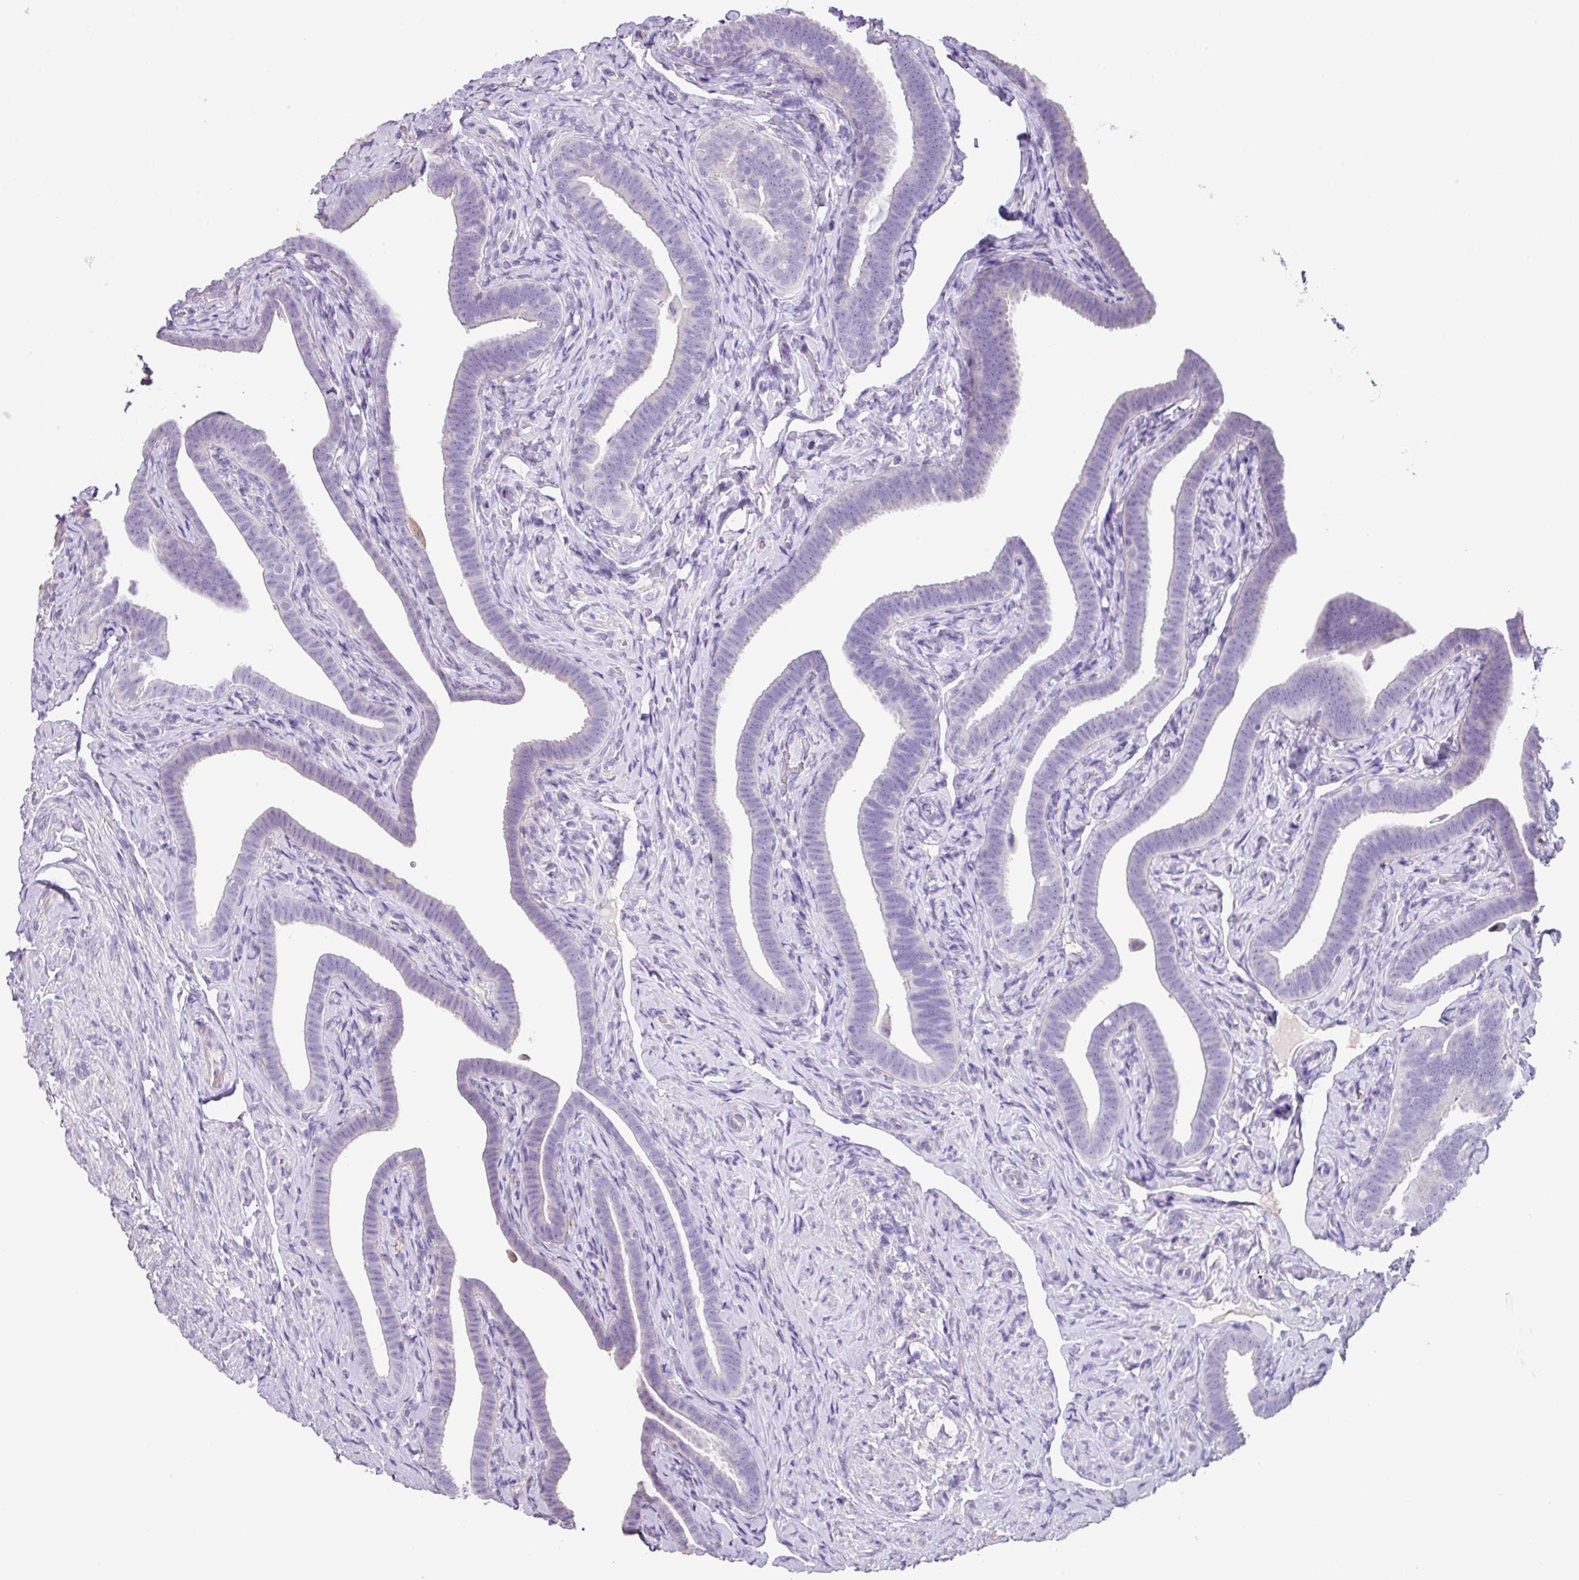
{"staining": {"intensity": "negative", "quantity": "none", "location": "none"}, "tissue": "fallopian tube", "cell_type": "Glandular cells", "image_type": "normal", "snomed": [{"axis": "morphology", "description": "Normal tissue, NOS"}, {"axis": "topography", "description": "Fallopian tube"}], "caption": "Glandular cells show no significant expression in benign fallopian tube. (Immunohistochemistry (ihc), brightfield microscopy, high magnification).", "gene": "ZG16", "patient": {"sex": "female", "age": 69}}